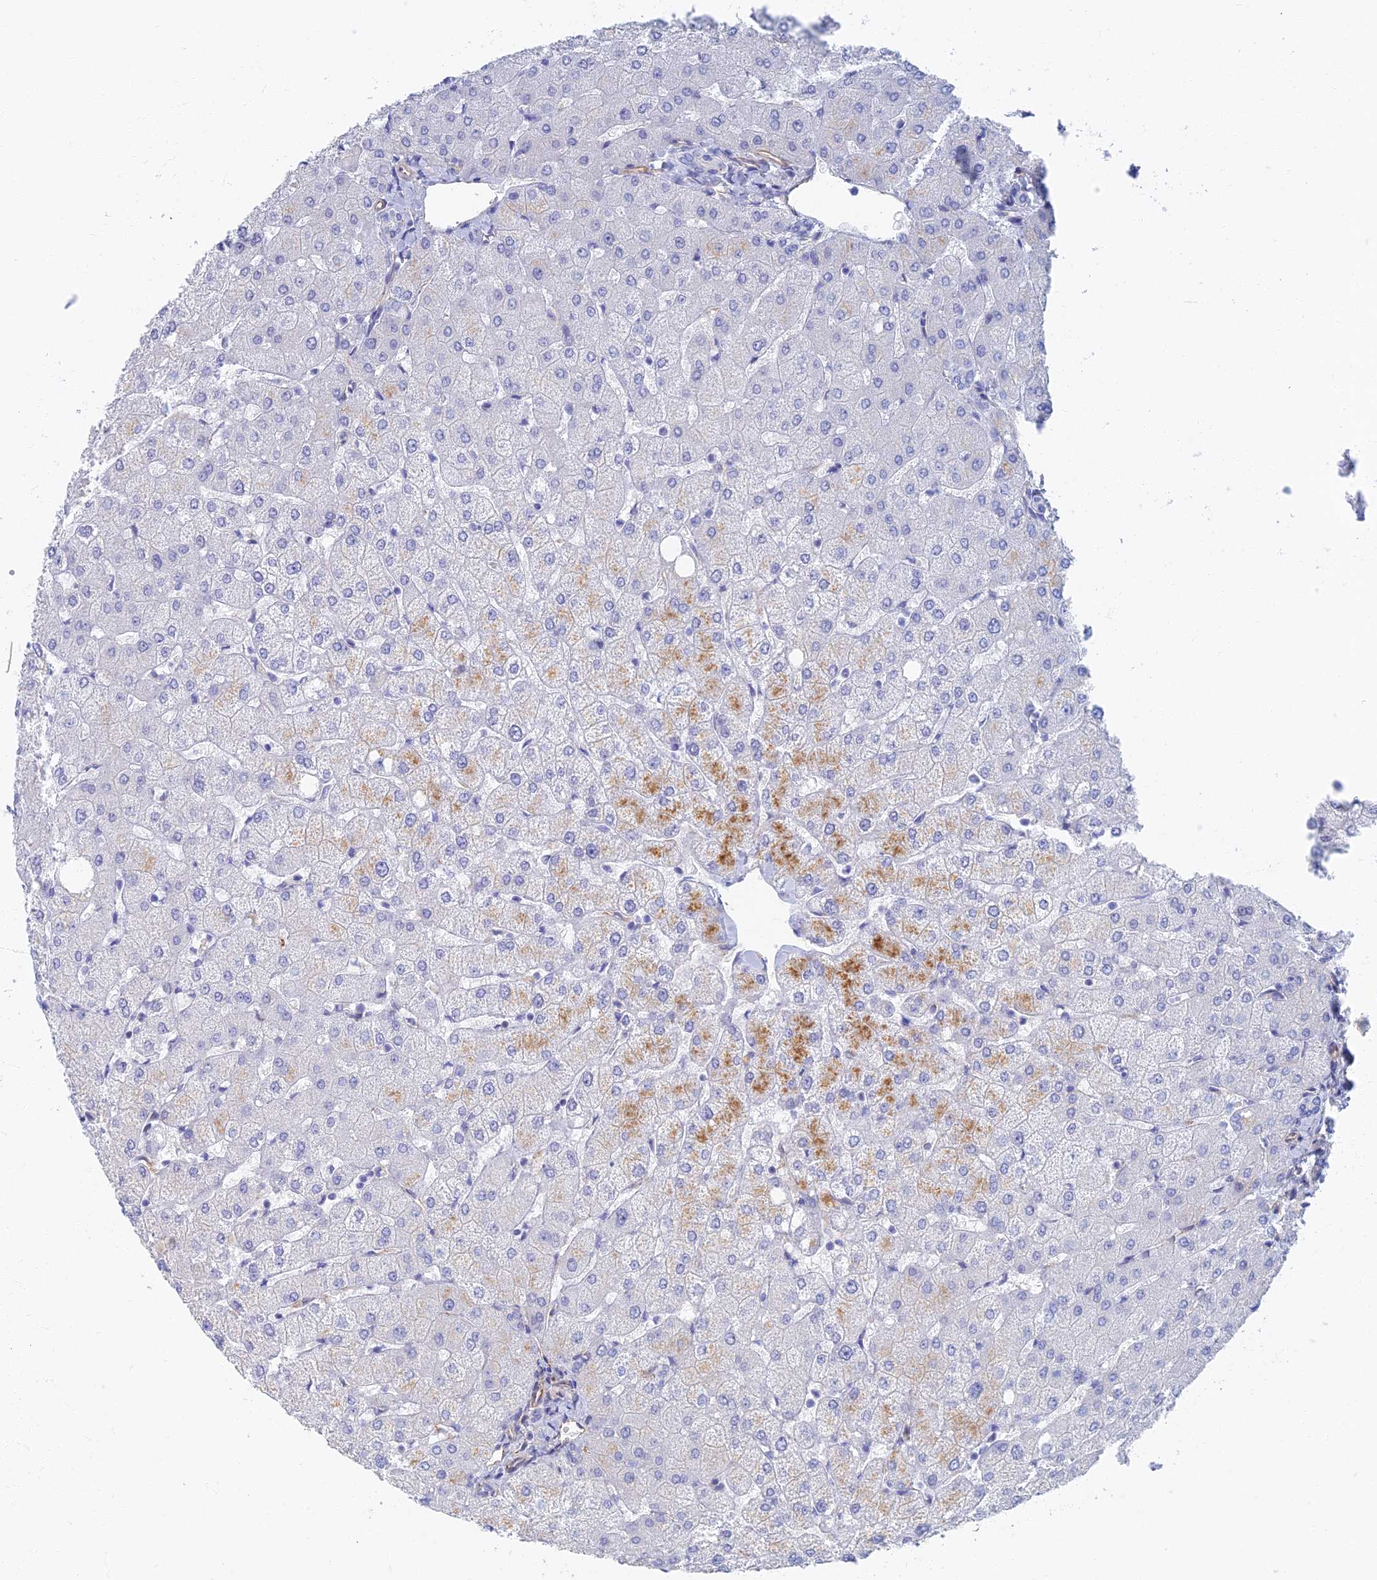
{"staining": {"intensity": "negative", "quantity": "none", "location": "none"}, "tissue": "liver", "cell_type": "Cholangiocytes", "image_type": "normal", "snomed": [{"axis": "morphology", "description": "Normal tissue, NOS"}, {"axis": "topography", "description": "Liver"}], "caption": "Immunohistochemistry histopathology image of normal human liver stained for a protein (brown), which displays no staining in cholangiocytes. The staining was performed using DAB (3,3'-diaminobenzidine) to visualize the protein expression in brown, while the nuclei were stained in blue with hematoxylin (Magnification: 20x).", "gene": "RMC1", "patient": {"sex": "female", "age": 54}}